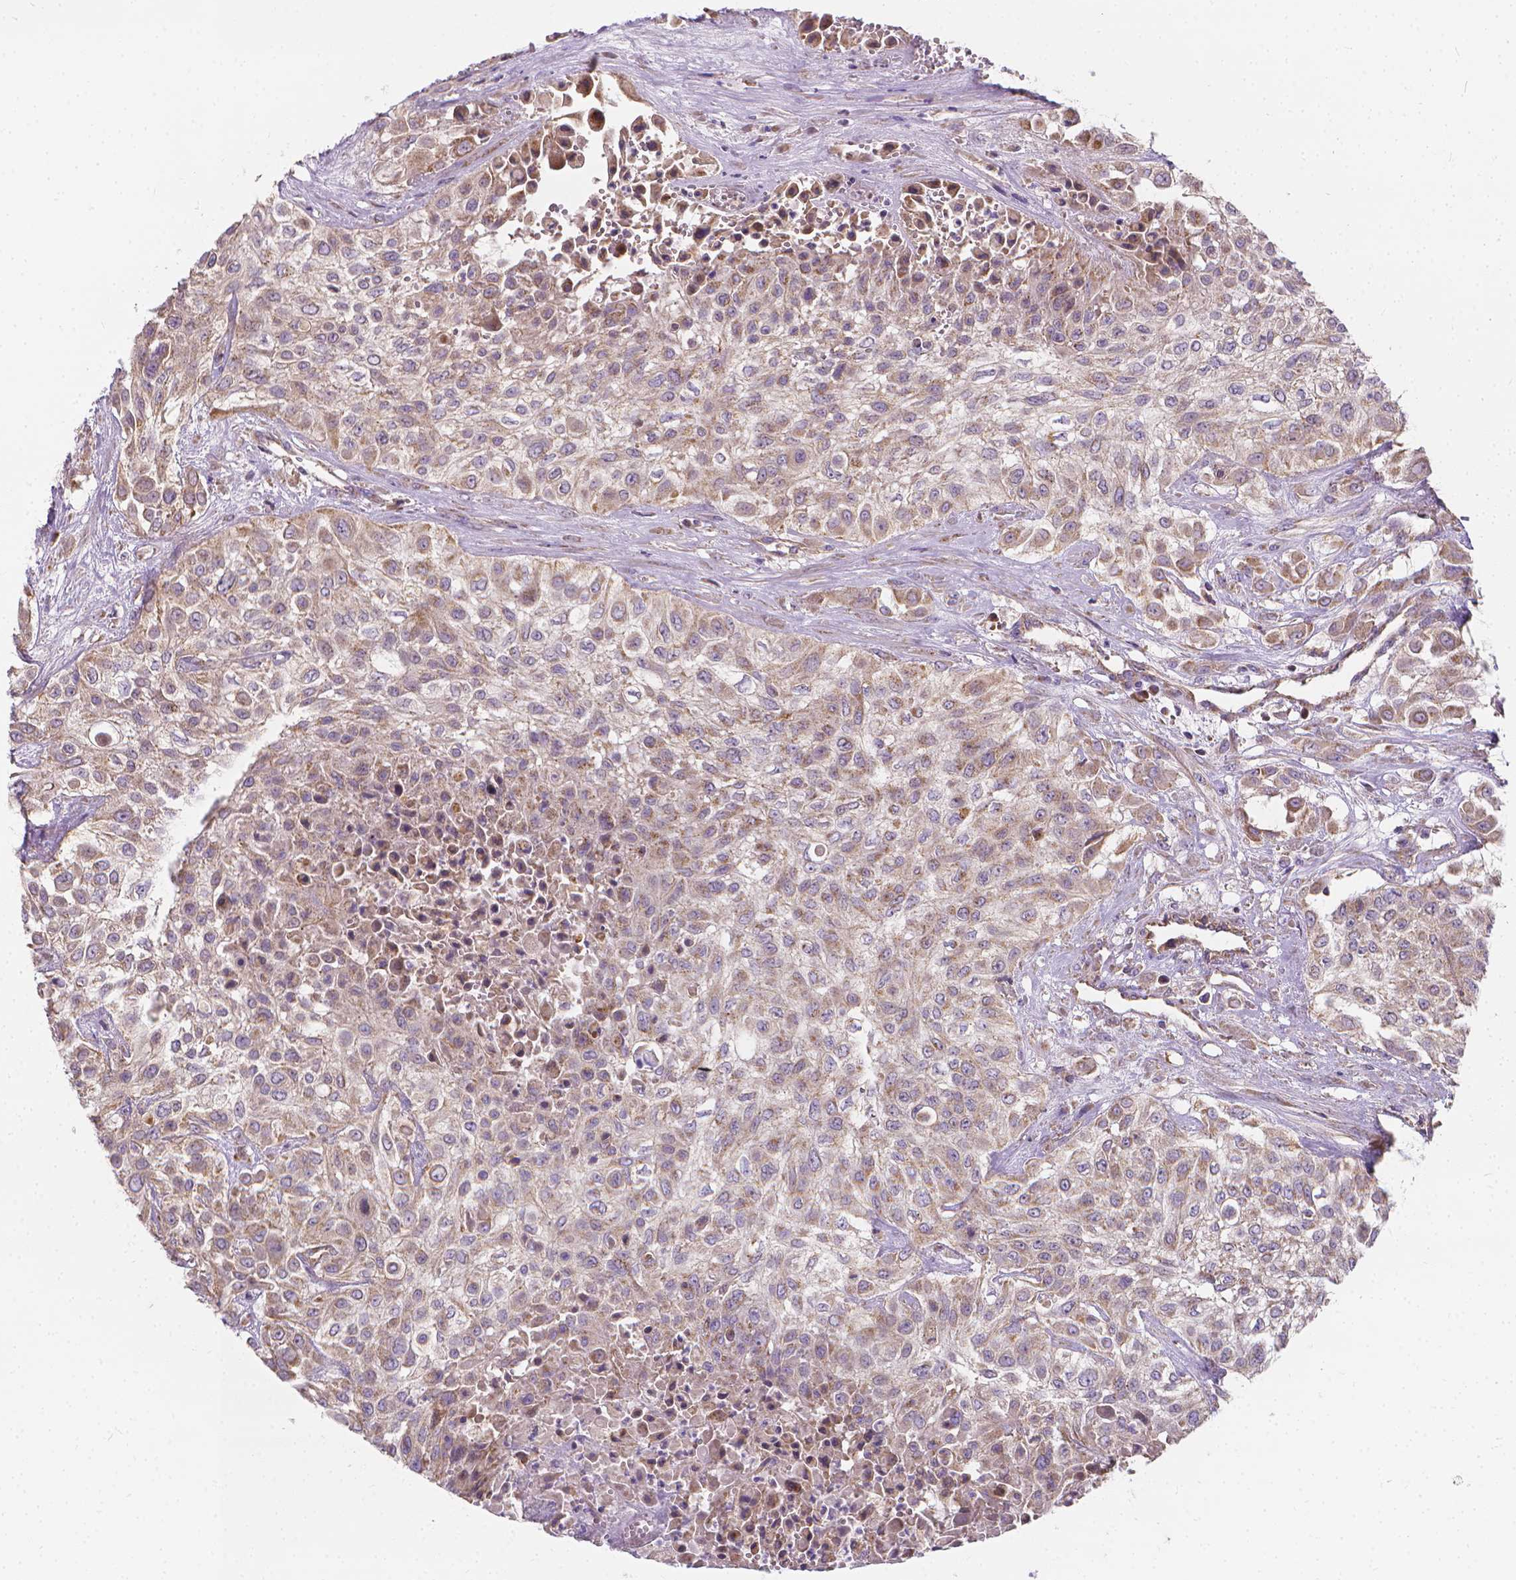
{"staining": {"intensity": "weak", "quantity": "25%-75%", "location": "cytoplasmic/membranous"}, "tissue": "urothelial cancer", "cell_type": "Tumor cells", "image_type": "cancer", "snomed": [{"axis": "morphology", "description": "Urothelial carcinoma, High grade"}, {"axis": "topography", "description": "Urinary bladder"}], "caption": "IHC of urothelial cancer demonstrates low levels of weak cytoplasmic/membranous positivity in about 25%-75% of tumor cells.", "gene": "SNCAIP", "patient": {"sex": "male", "age": 57}}